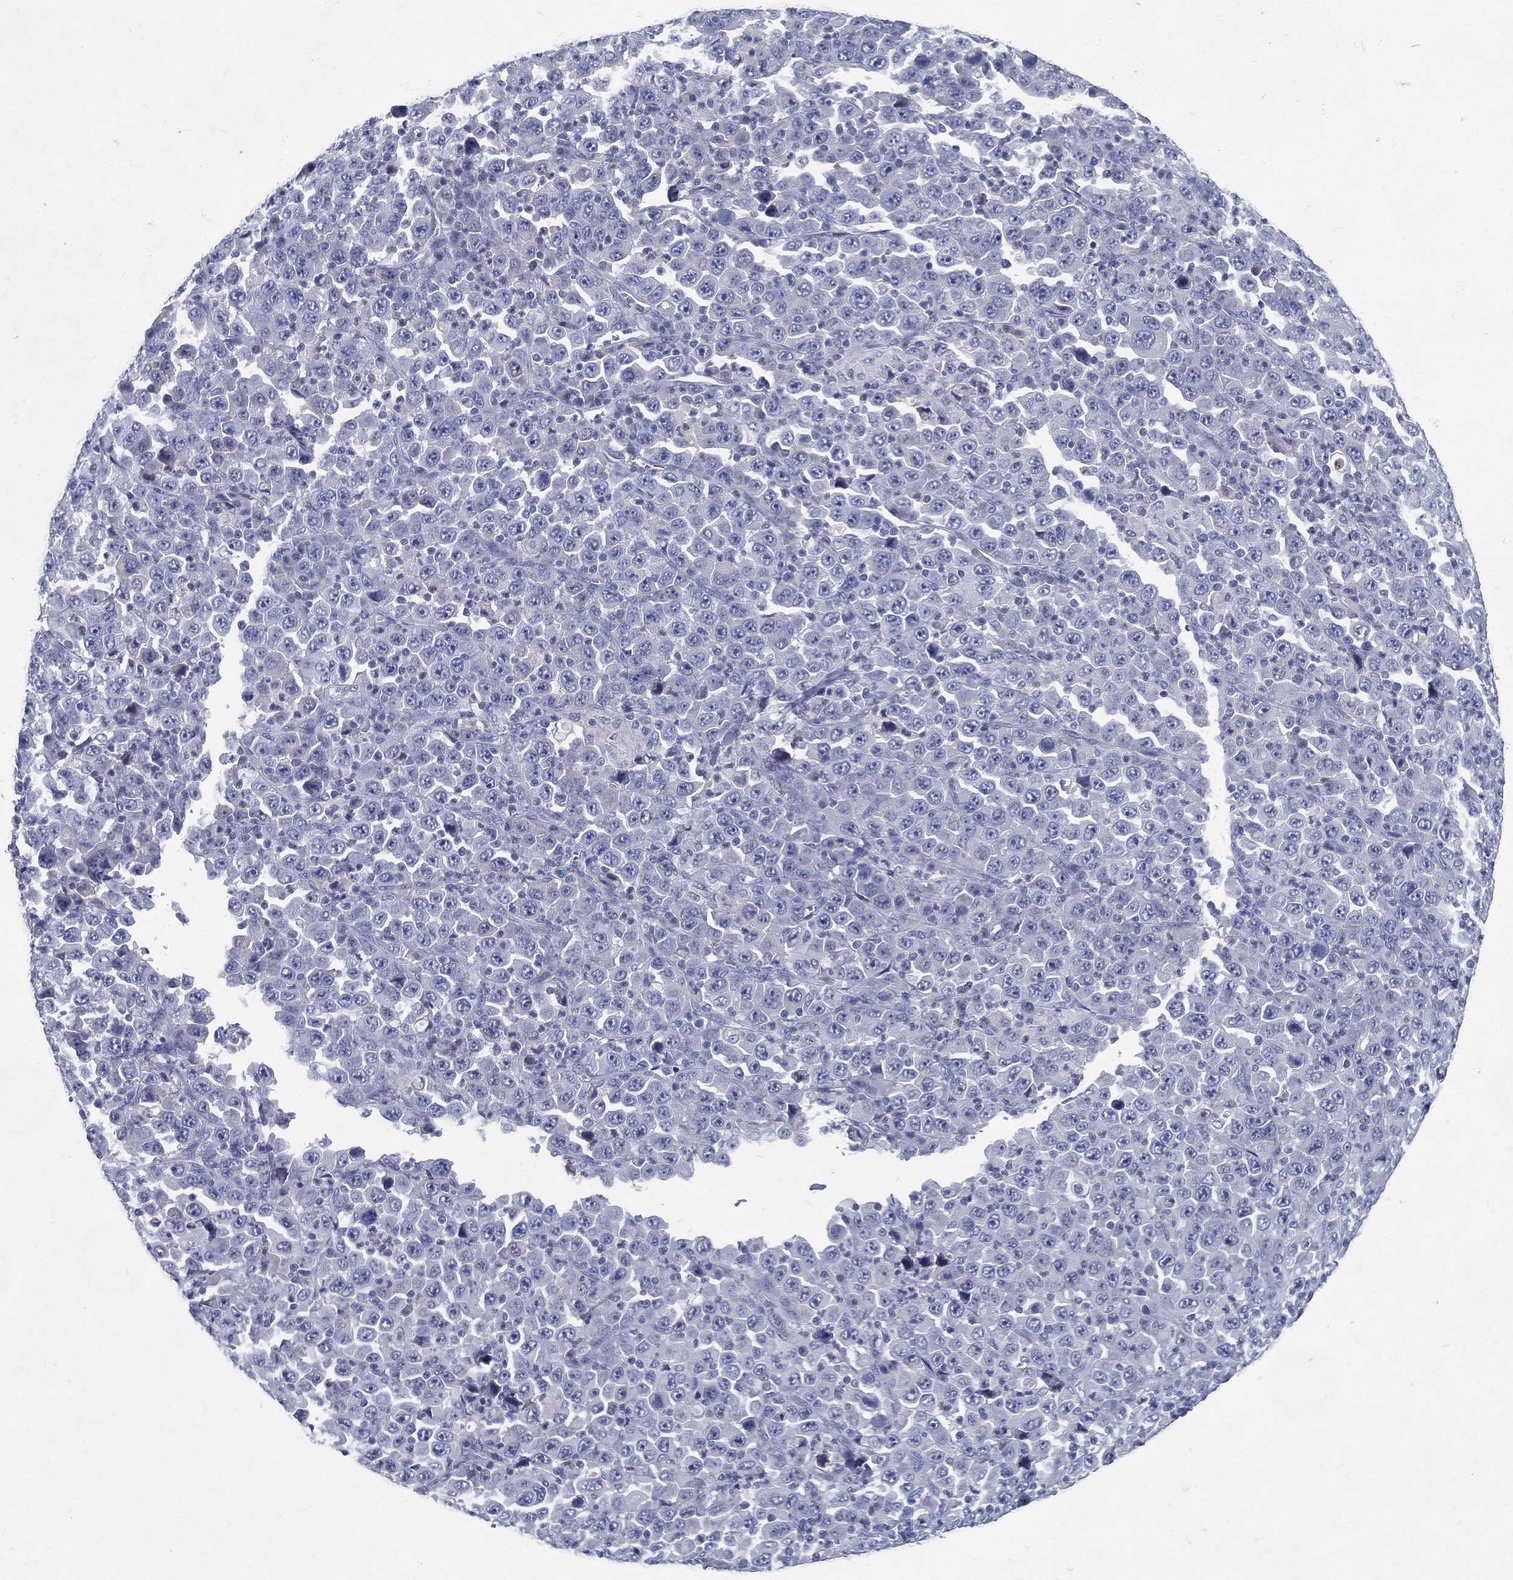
{"staining": {"intensity": "negative", "quantity": "none", "location": "none"}, "tissue": "stomach cancer", "cell_type": "Tumor cells", "image_type": "cancer", "snomed": [{"axis": "morphology", "description": "Normal tissue, NOS"}, {"axis": "morphology", "description": "Adenocarcinoma, NOS"}, {"axis": "topography", "description": "Stomach, upper"}, {"axis": "topography", "description": "Stomach"}], "caption": "High power microscopy micrograph of an IHC photomicrograph of stomach cancer, revealing no significant positivity in tumor cells.", "gene": "RGS13", "patient": {"sex": "male", "age": 59}}